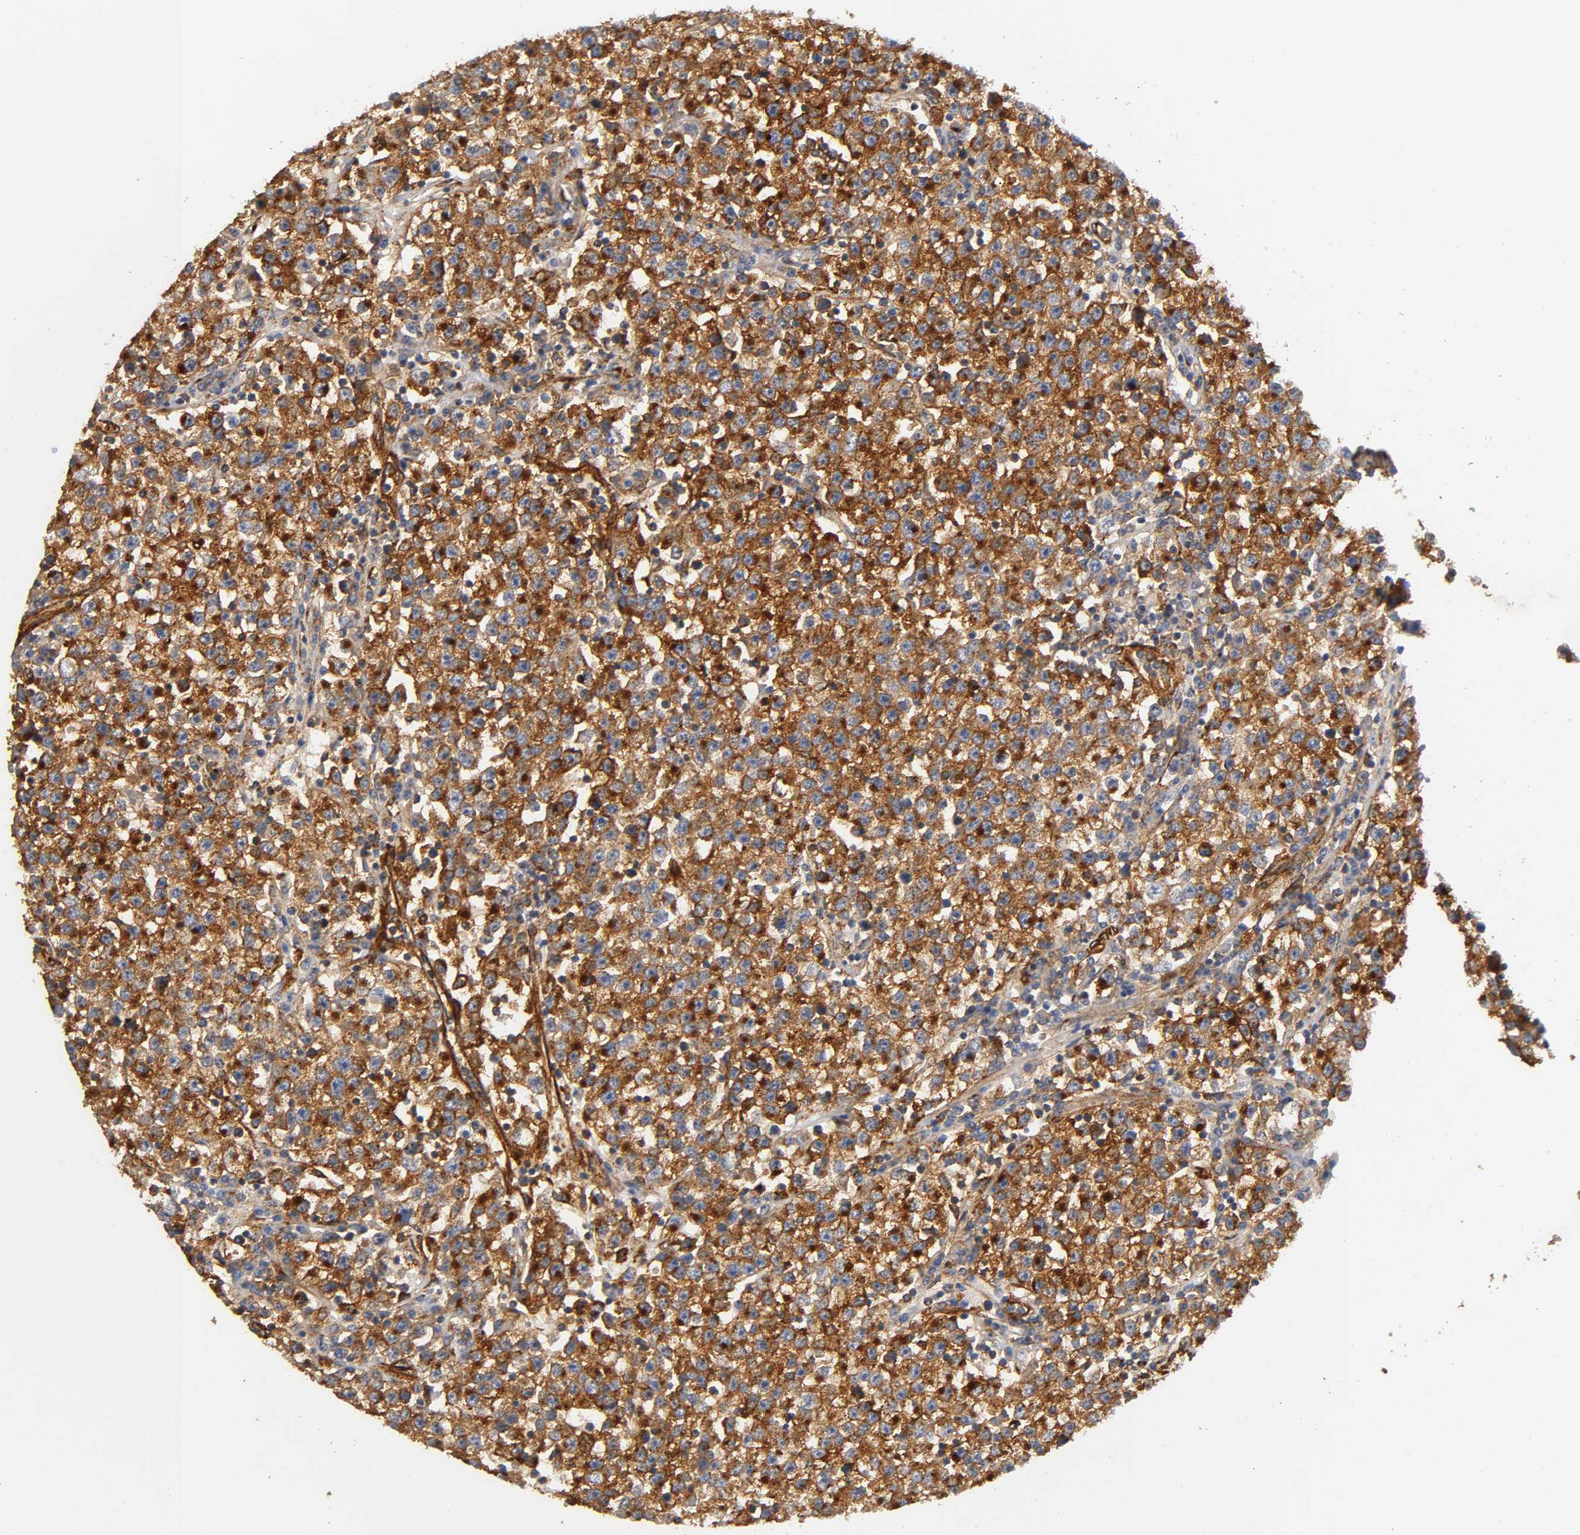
{"staining": {"intensity": "strong", "quantity": ">75%", "location": "cytoplasmic/membranous"}, "tissue": "testis cancer", "cell_type": "Tumor cells", "image_type": "cancer", "snomed": [{"axis": "morphology", "description": "Seminoma, NOS"}, {"axis": "topography", "description": "Testis"}], "caption": "Testis cancer (seminoma) tissue demonstrates strong cytoplasmic/membranous positivity in about >75% of tumor cells", "gene": "IFITM3", "patient": {"sex": "male", "age": 22}}